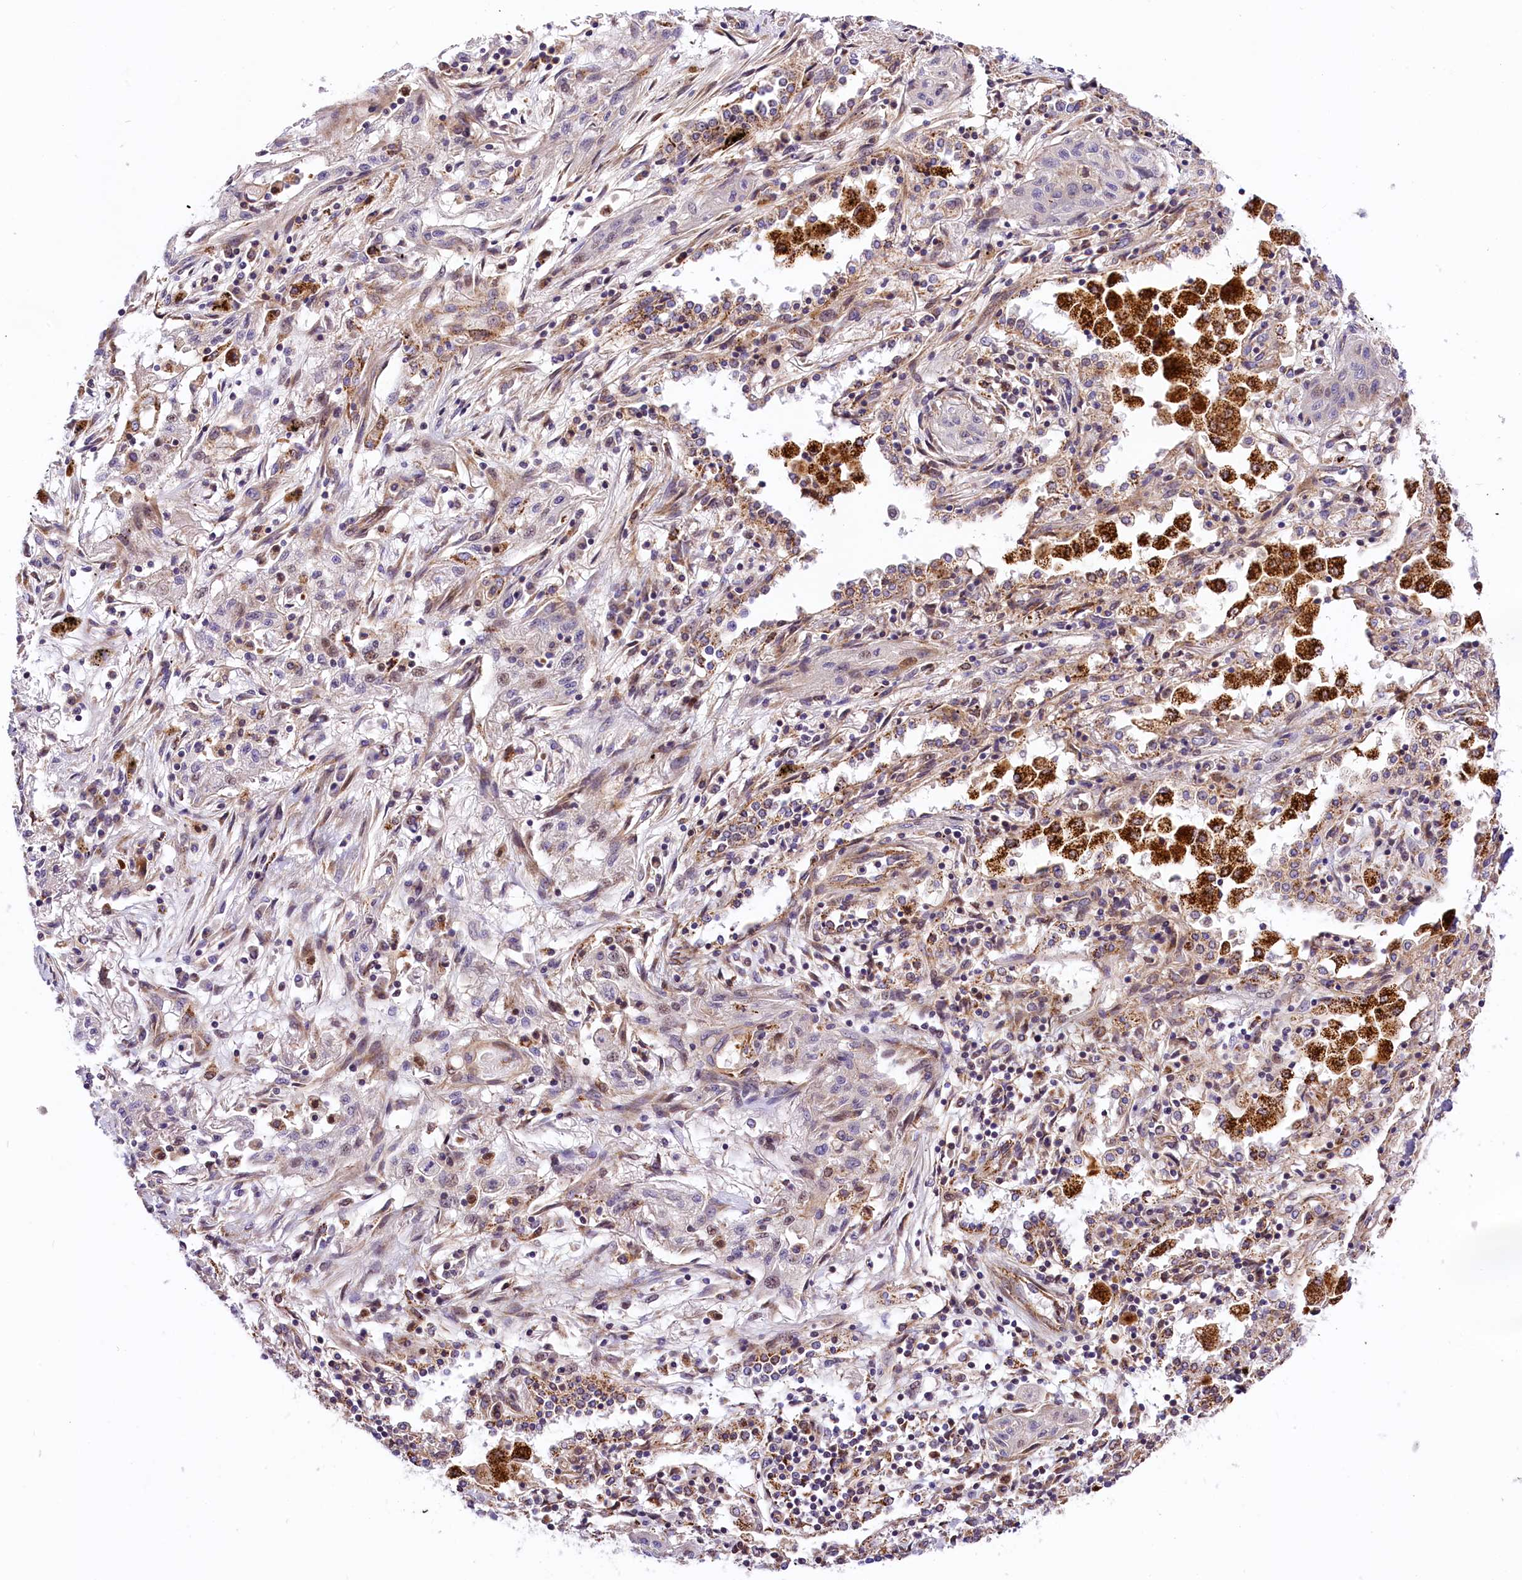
{"staining": {"intensity": "negative", "quantity": "none", "location": "none"}, "tissue": "lung cancer", "cell_type": "Tumor cells", "image_type": "cancer", "snomed": [{"axis": "morphology", "description": "Squamous cell carcinoma, NOS"}, {"axis": "topography", "description": "Lung"}], "caption": "There is no significant staining in tumor cells of lung cancer (squamous cell carcinoma).", "gene": "ARMC6", "patient": {"sex": "female", "age": 47}}